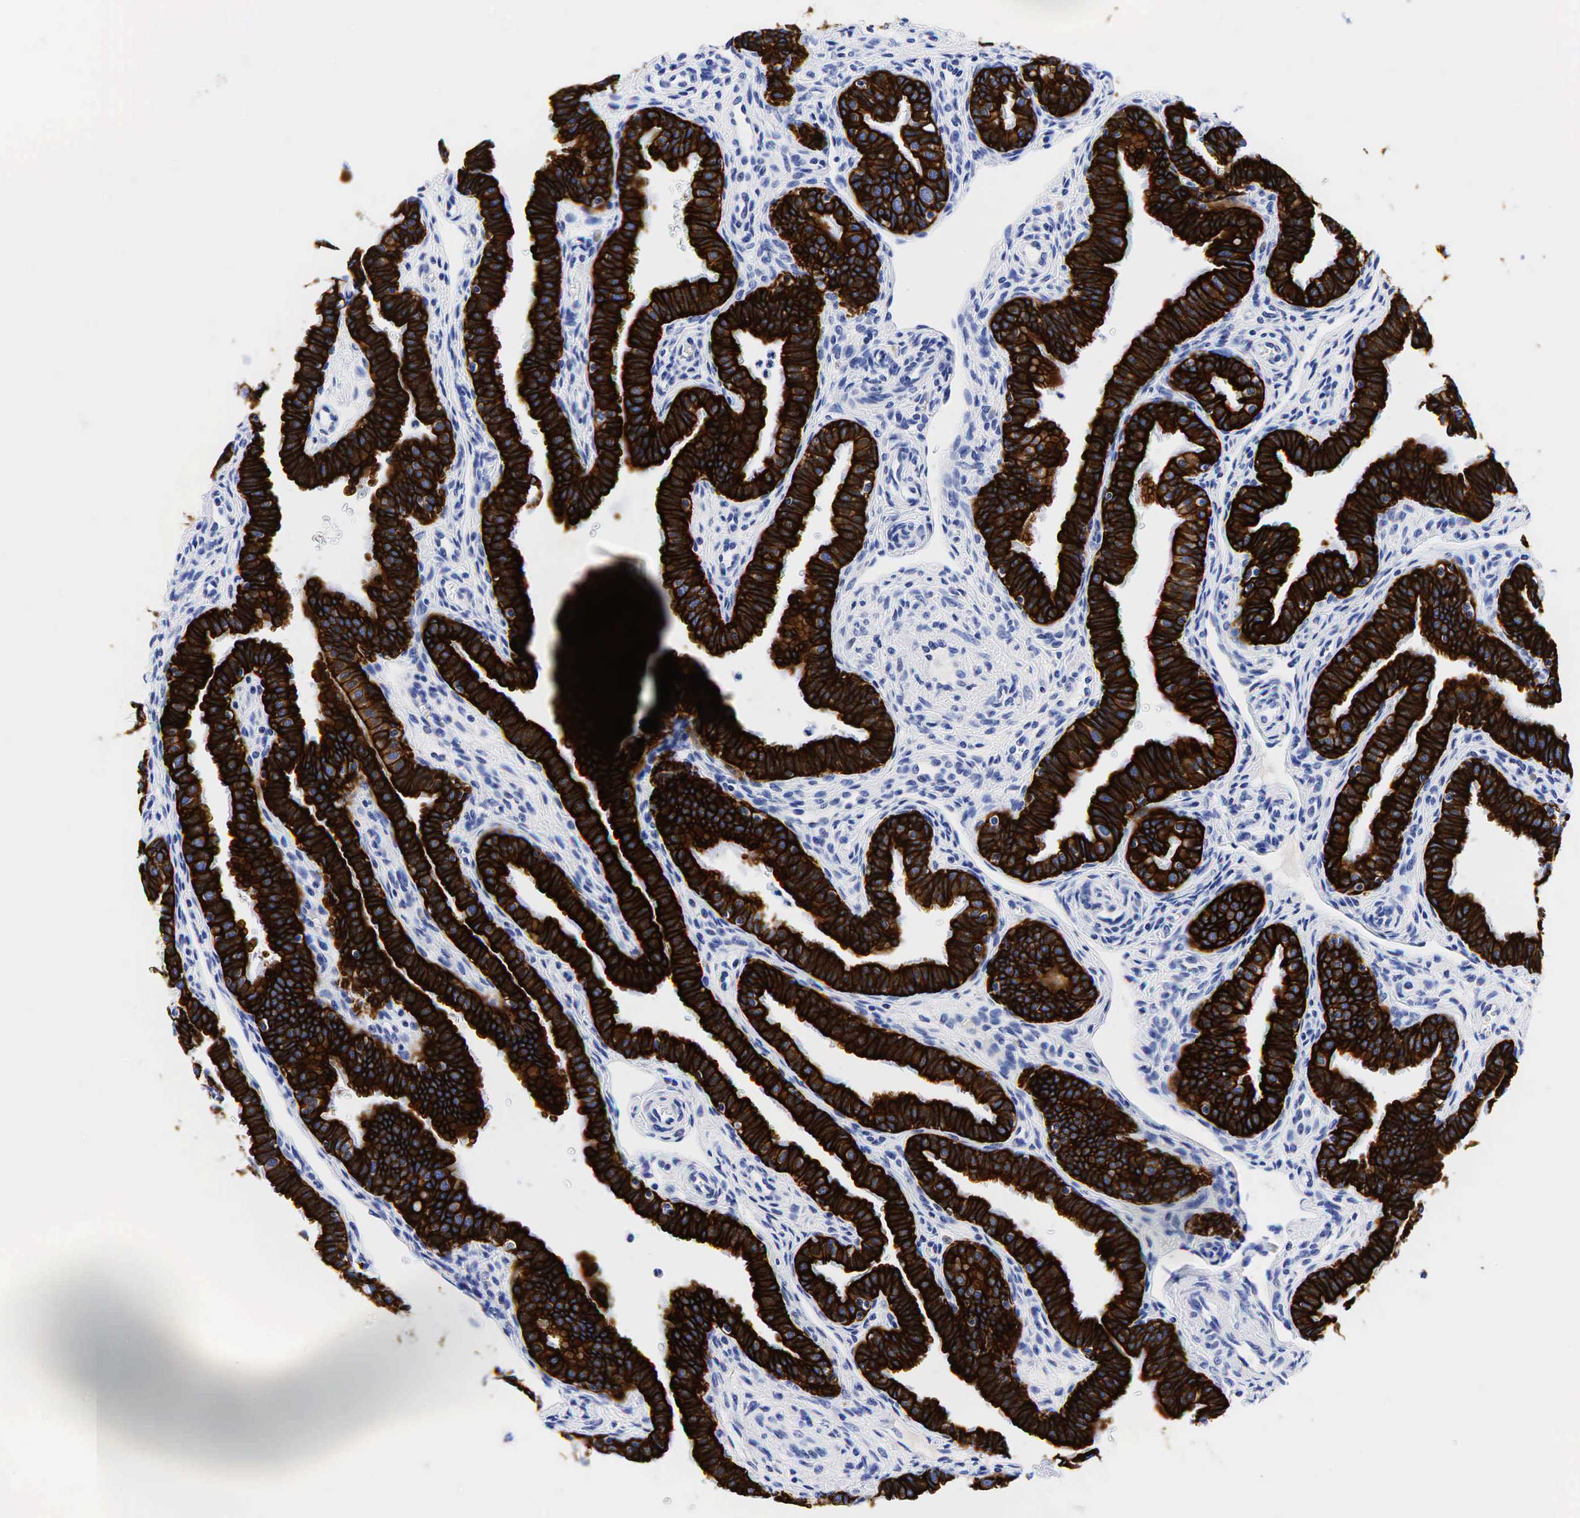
{"staining": {"intensity": "strong", "quantity": ">75%", "location": "cytoplasmic/membranous"}, "tissue": "fallopian tube", "cell_type": "Glandular cells", "image_type": "normal", "snomed": [{"axis": "morphology", "description": "Normal tissue, NOS"}, {"axis": "topography", "description": "Fallopian tube"}], "caption": "A histopathology image of human fallopian tube stained for a protein demonstrates strong cytoplasmic/membranous brown staining in glandular cells. (DAB IHC, brown staining for protein, blue staining for nuclei).", "gene": "KRT18", "patient": {"sex": "female", "age": 32}}